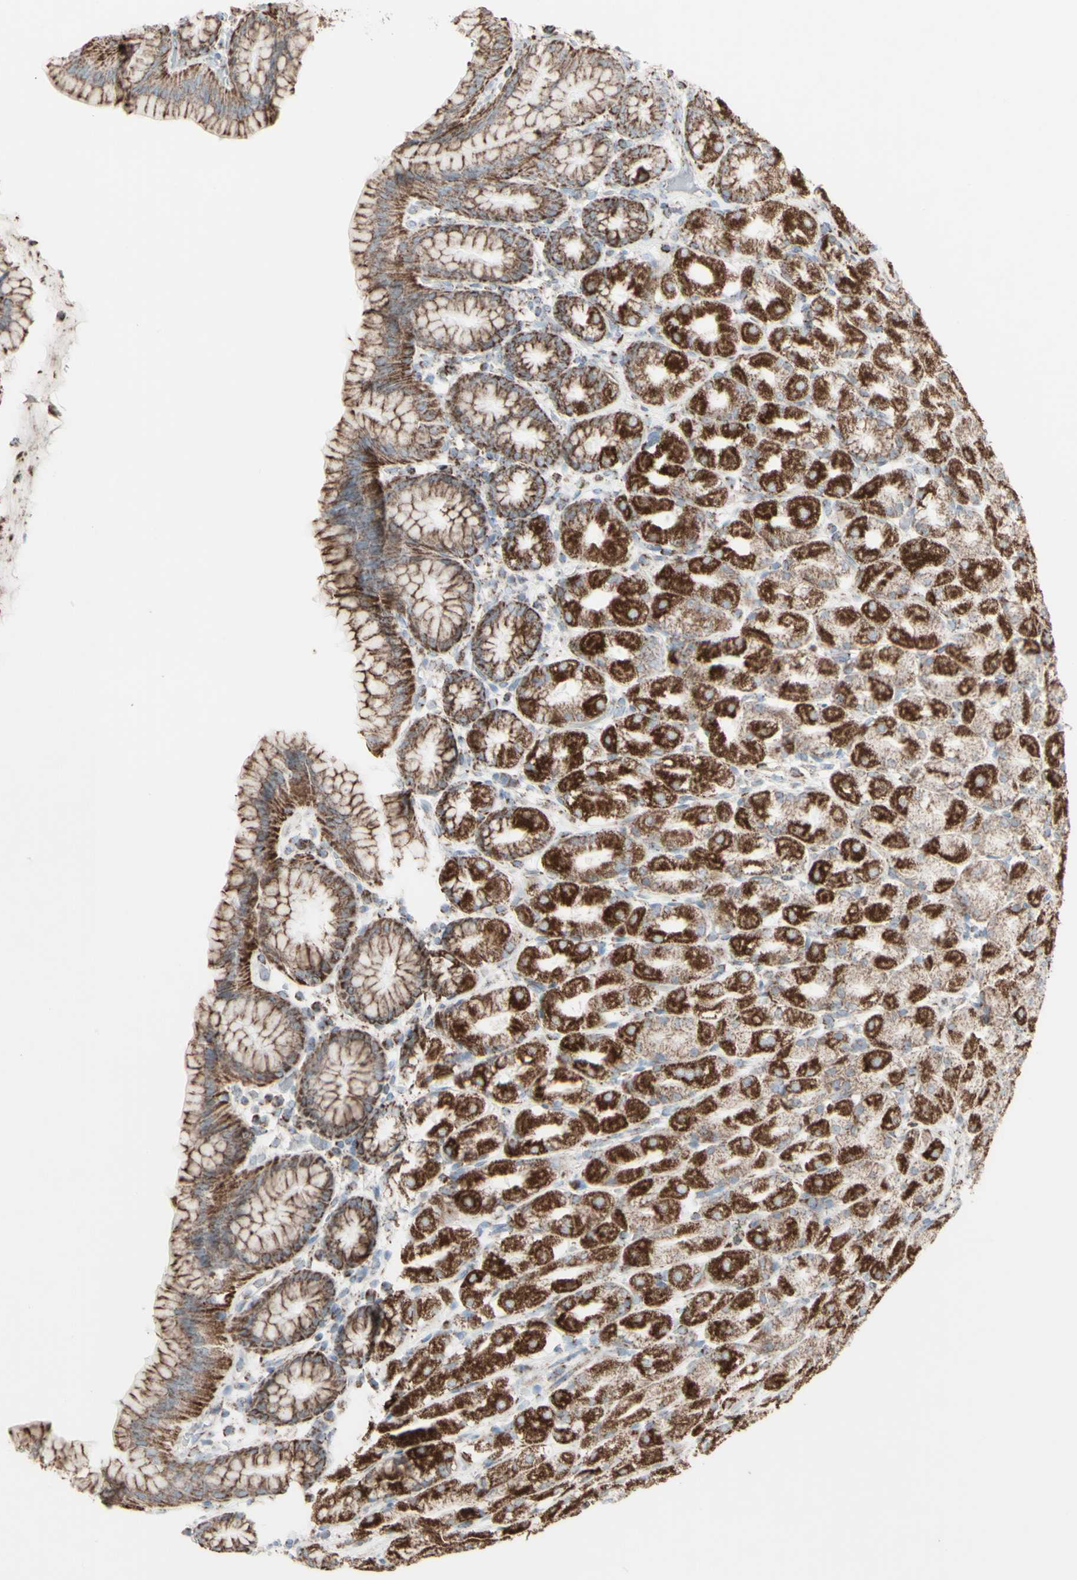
{"staining": {"intensity": "strong", "quantity": "25%-75%", "location": "cytoplasmic/membranous"}, "tissue": "stomach", "cell_type": "Glandular cells", "image_type": "normal", "snomed": [{"axis": "morphology", "description": "Normal tissue, NOS"}, {"axis": "topography", "description": "Stomach, upper"}], "caption": "Stomach stained with immunohistochemistry (IHC) shows strong cytoplasmic/membranous staining in approximately 25%-75% of glandular cells. (DAB = brown stain, brightfield microscopy at high magnification).", "gene": "PLGRKT", "patient": {"sex": "male", "age": 68}}